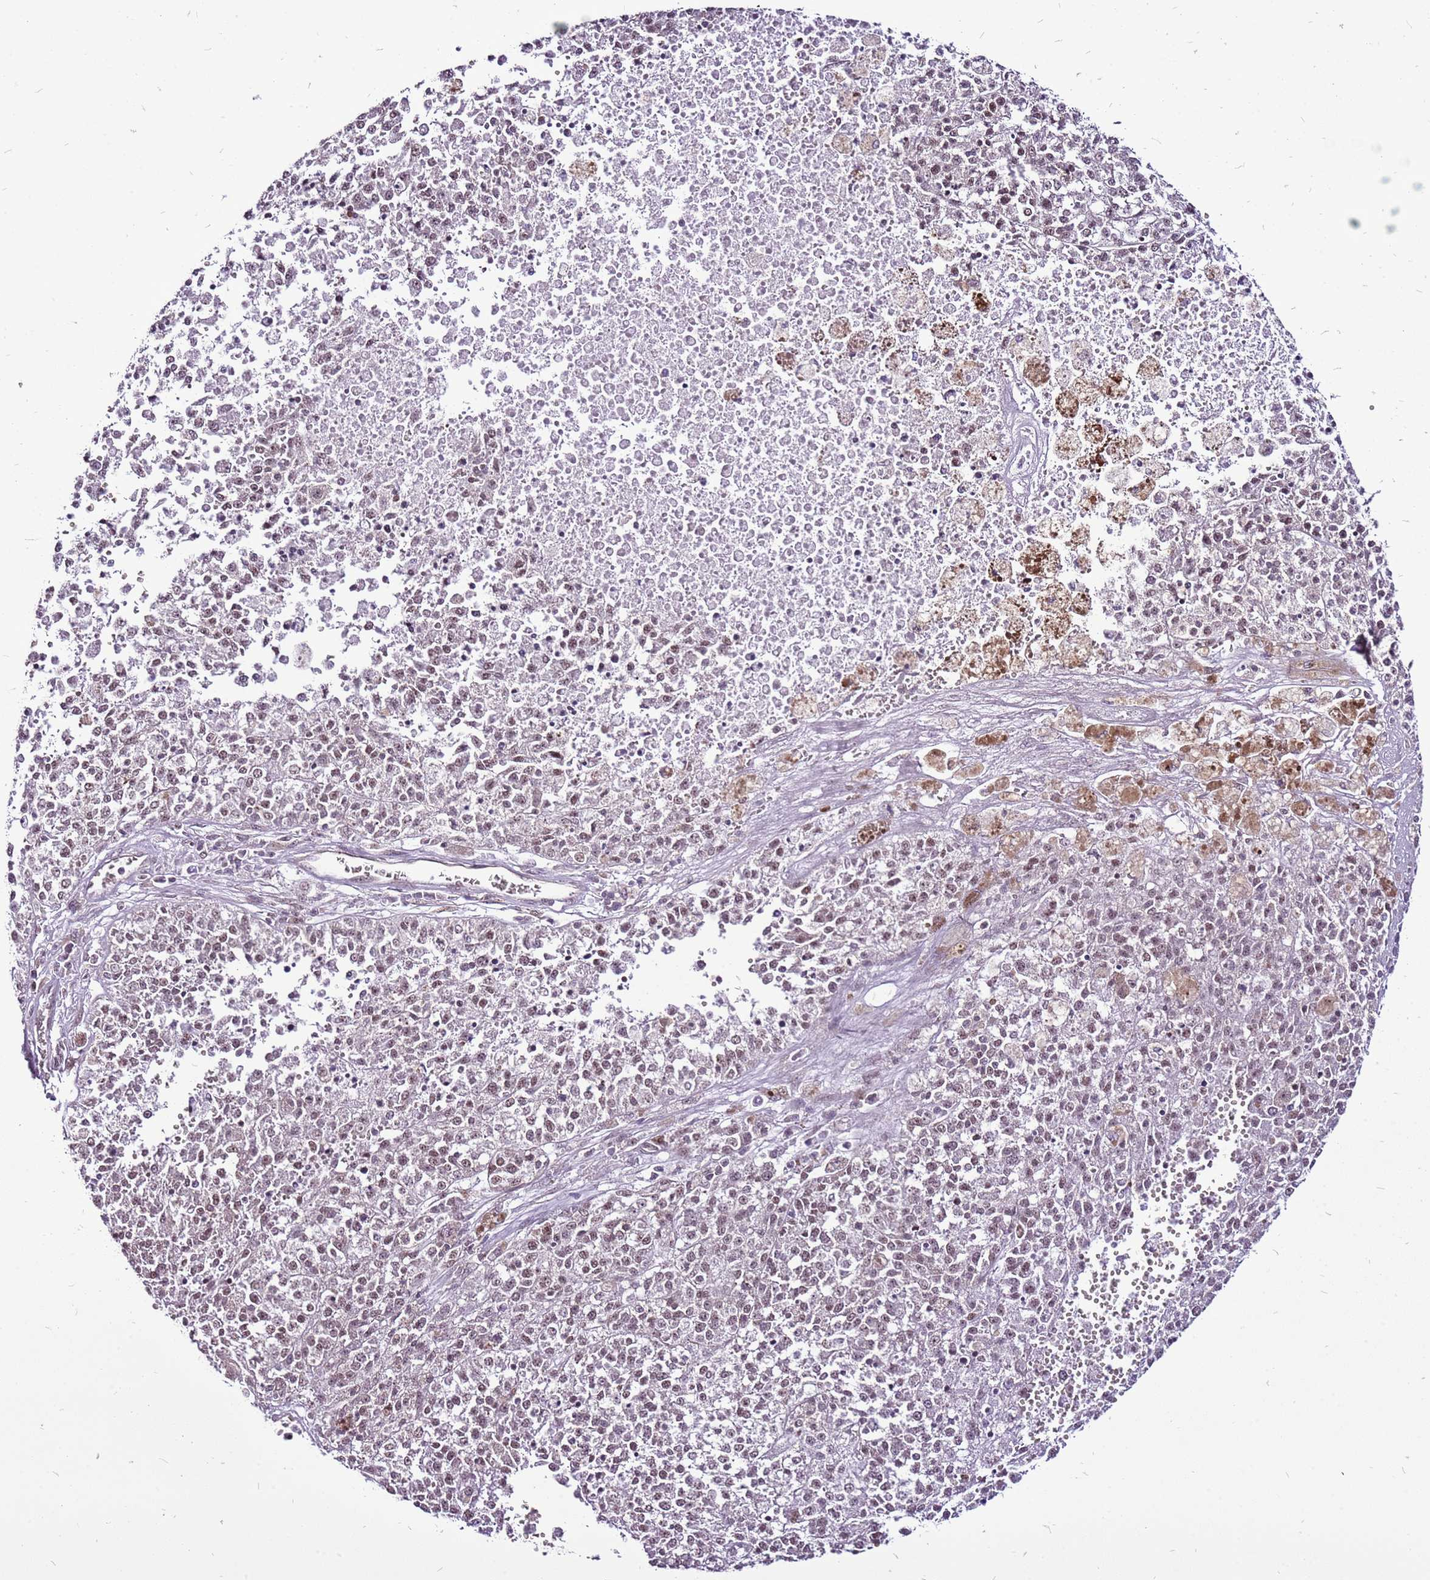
{"staining": {"intensity": "moderate", "quantity": ">75%", "location": "nuclear"}, "tissue": "melanoma", "cell_type": "Tumor cells", "image_type": "cancer", "snomed": [{"axis": "morphology", "description": "Malignant melanoma, NOS"}, {"axis": "topography", "description": "Skin"}], "caption": "This photomicrograph shows immunohistochemistry staining of human melanoma, with medium moderate nuclear positivity in about >75% of tumor cells.", "gene": "CCDC166", "patient": {"sex": "female", "age": 64}}